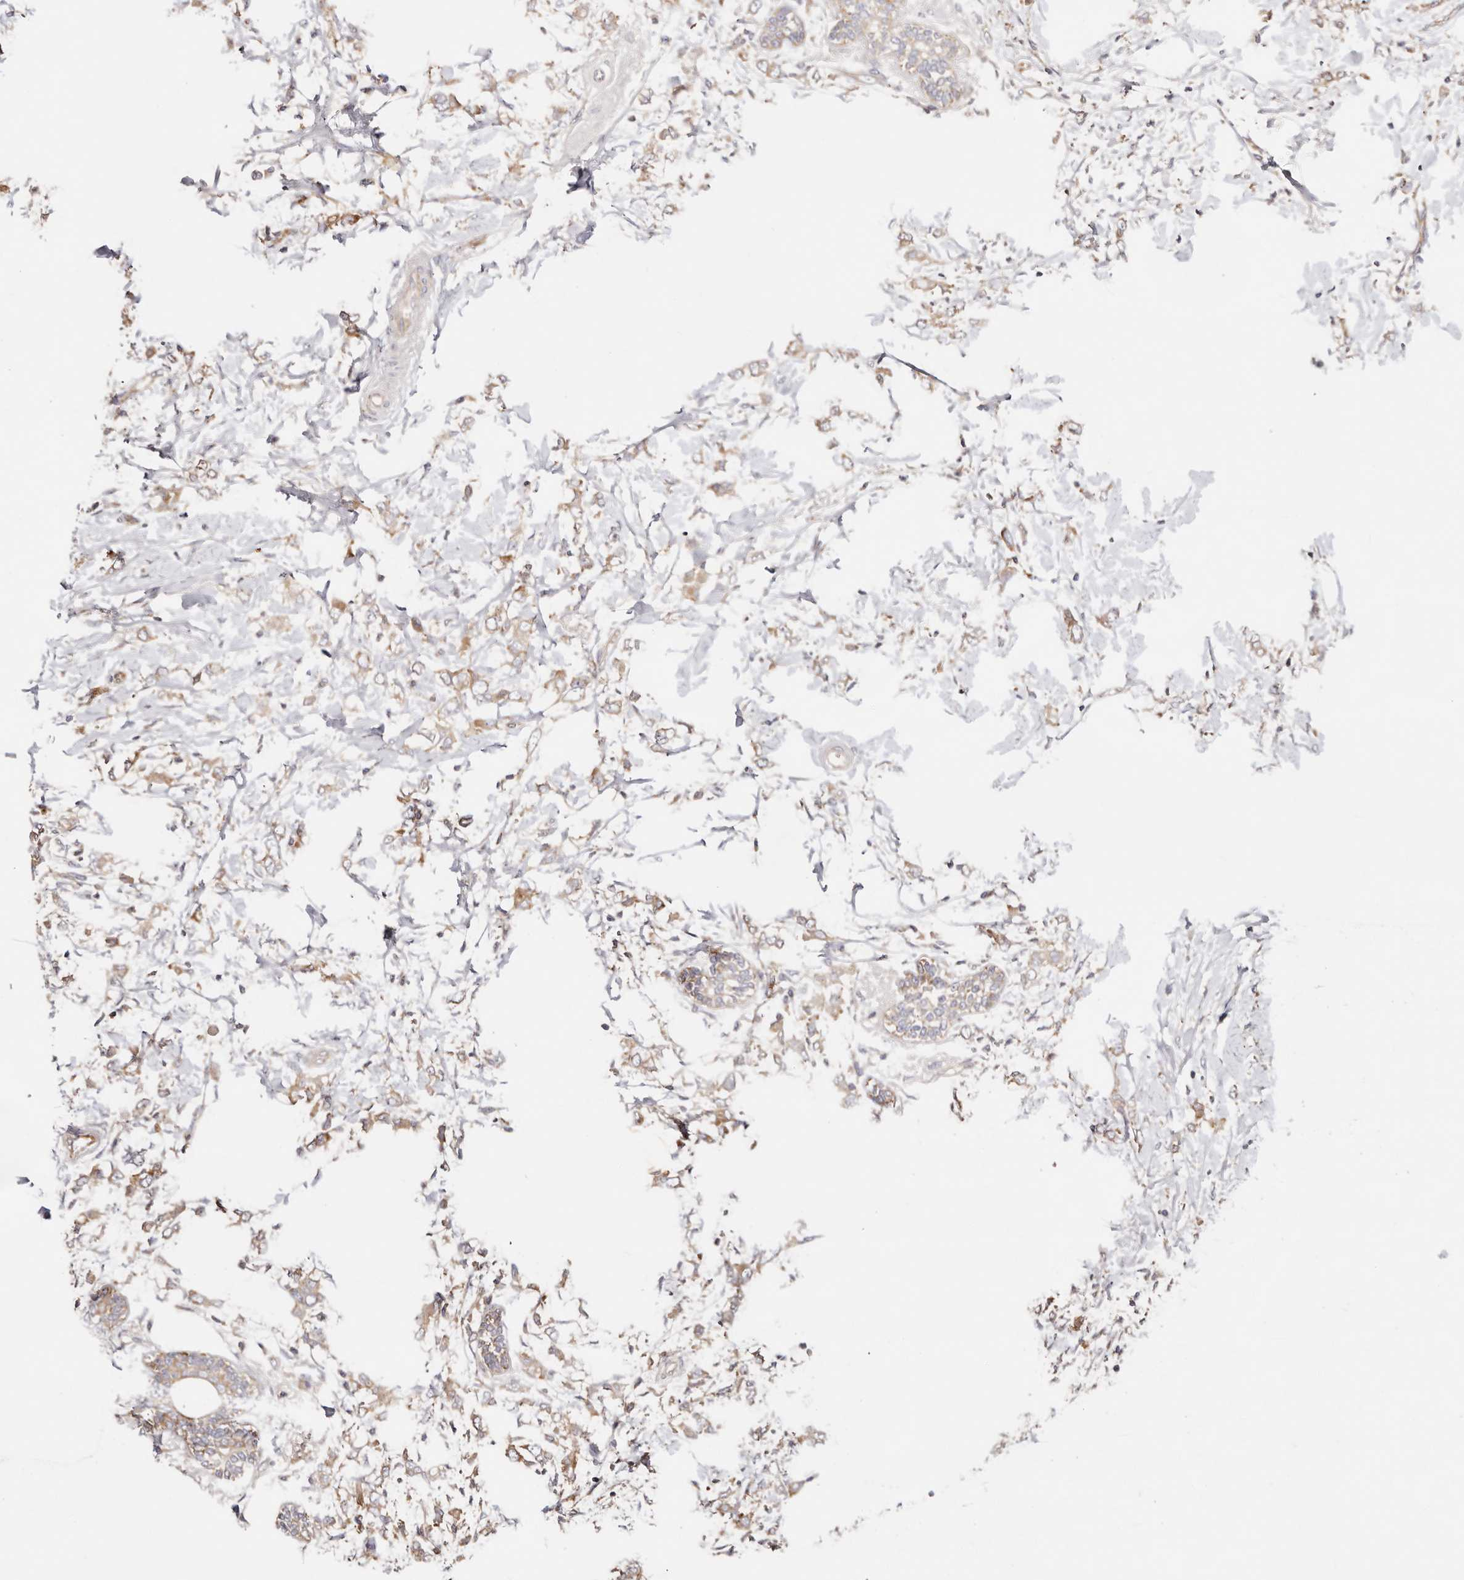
{"staining": {"intensity": "moderate", "quantity": ">75%", "location": "cytoplasmic/membranous"}, "tissue": "breast cancer", "cell_type": "Tumor cells", "image_type": "cancer", "snomed": [{"axis": "morphology", "description": "Normal tissue, NOS"}, {"axis": "morphology", "description": "Lobular carcinoma"}, {"axis": "topography", "description": "Breast"}], "caption": "Tumor cells reveal moderate cytoplasmic/membranous staining in about >75% of cells in breast cancer.", "gene": "GNA13", "patient": {"sex": "female", "age": 47}}